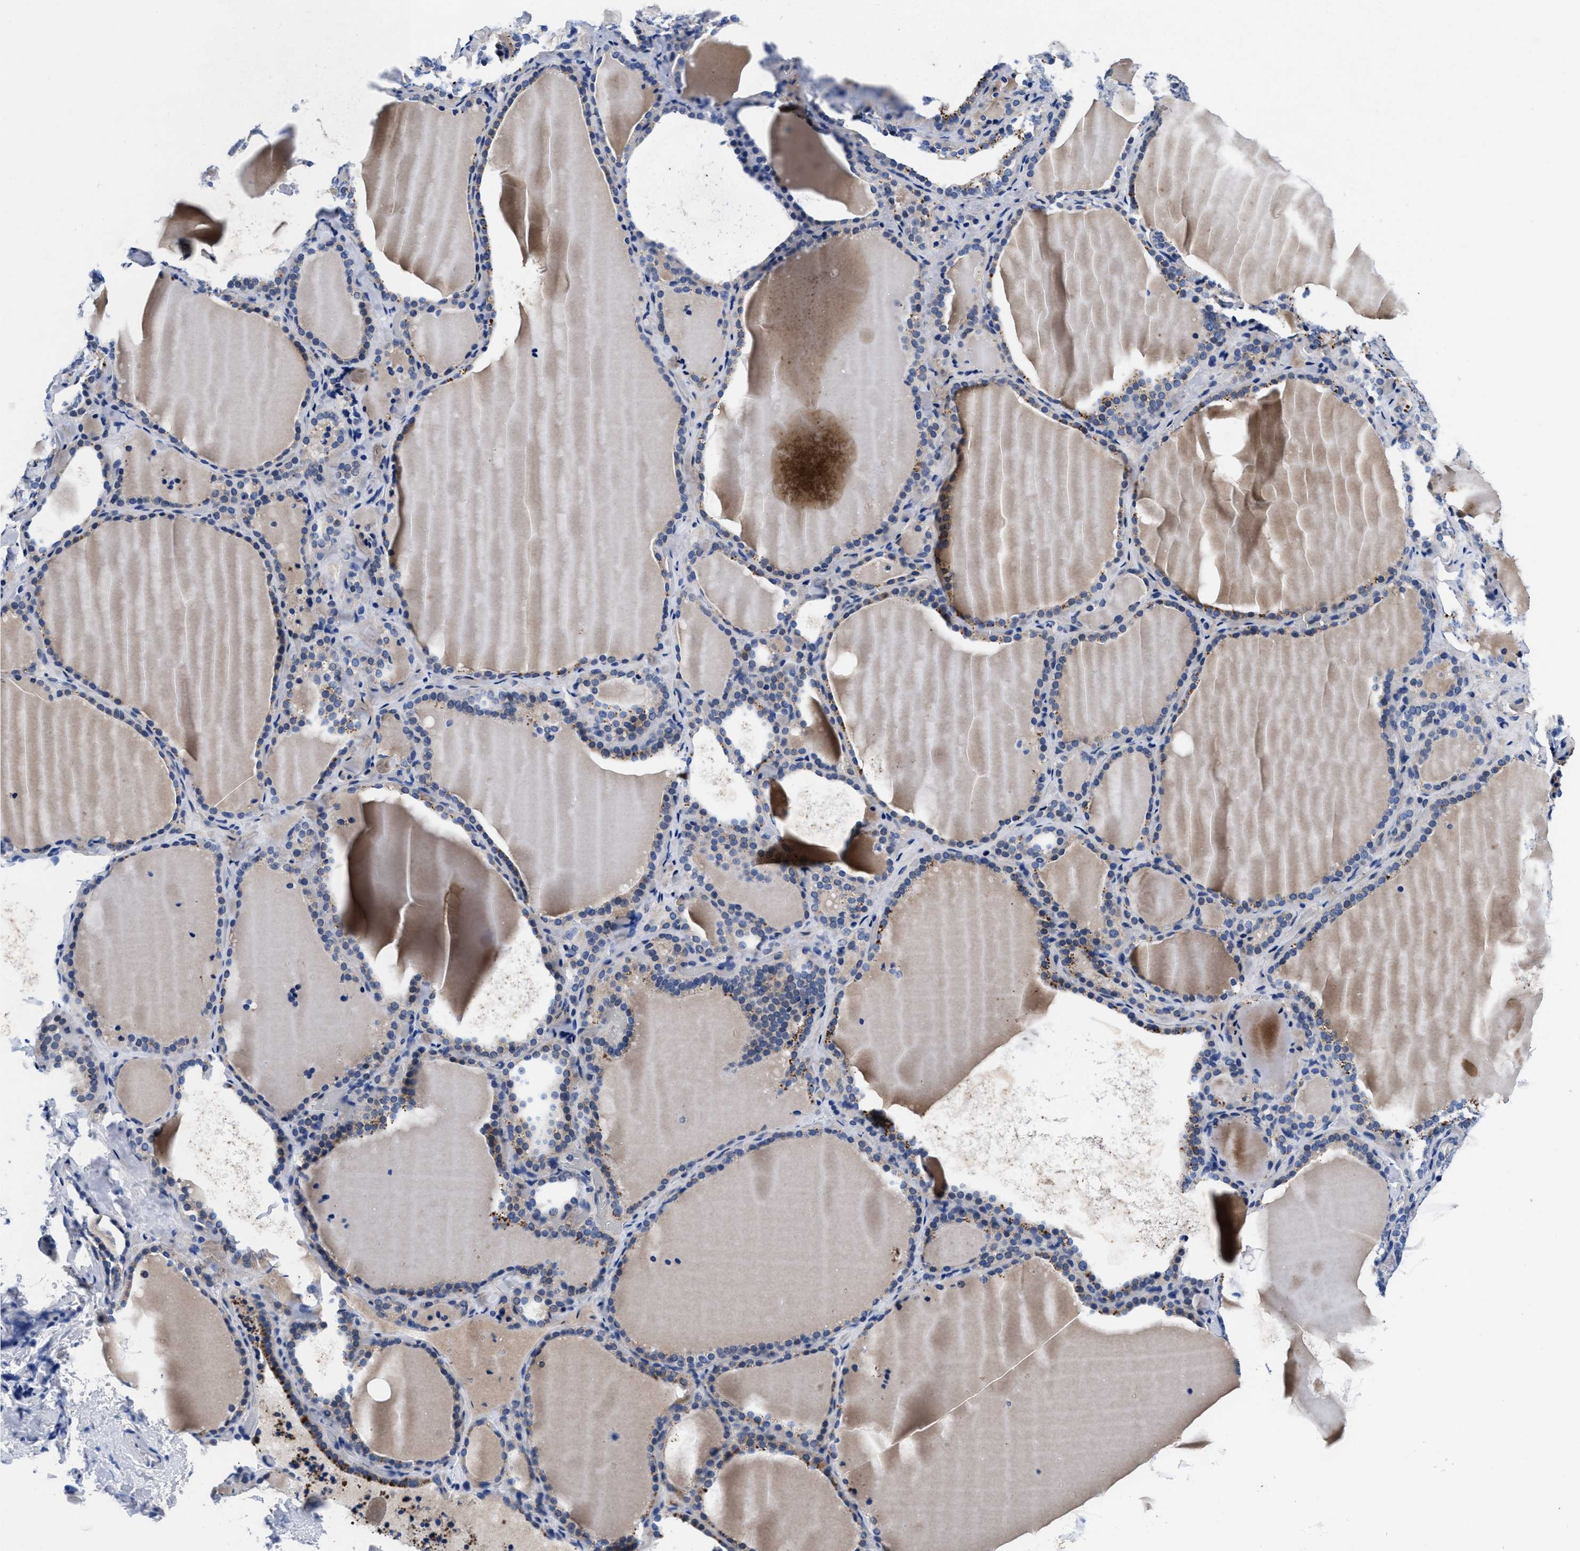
{"staining": {"intensity": "moderate", "quantity": "<25%", "location": "cytoplasmic/membranous"}, "tissue": "thyroid gland", "cell_type": "Glandular cells", "image_type": "normal", "snomed": [{"axis": "morphology", "description": "Normal tissue, NOS"}, {"axis": "topography", "description": "Thyroid gland"}], "caption": "This is an image of immunohistochemistry (IHC) staining of normal thyroid gland, which shows moderate staining in the cytoplasmic/membranous of glandular cells.", "gene": "DHRS13", "patient": {"sex": "female", "age": 22}}